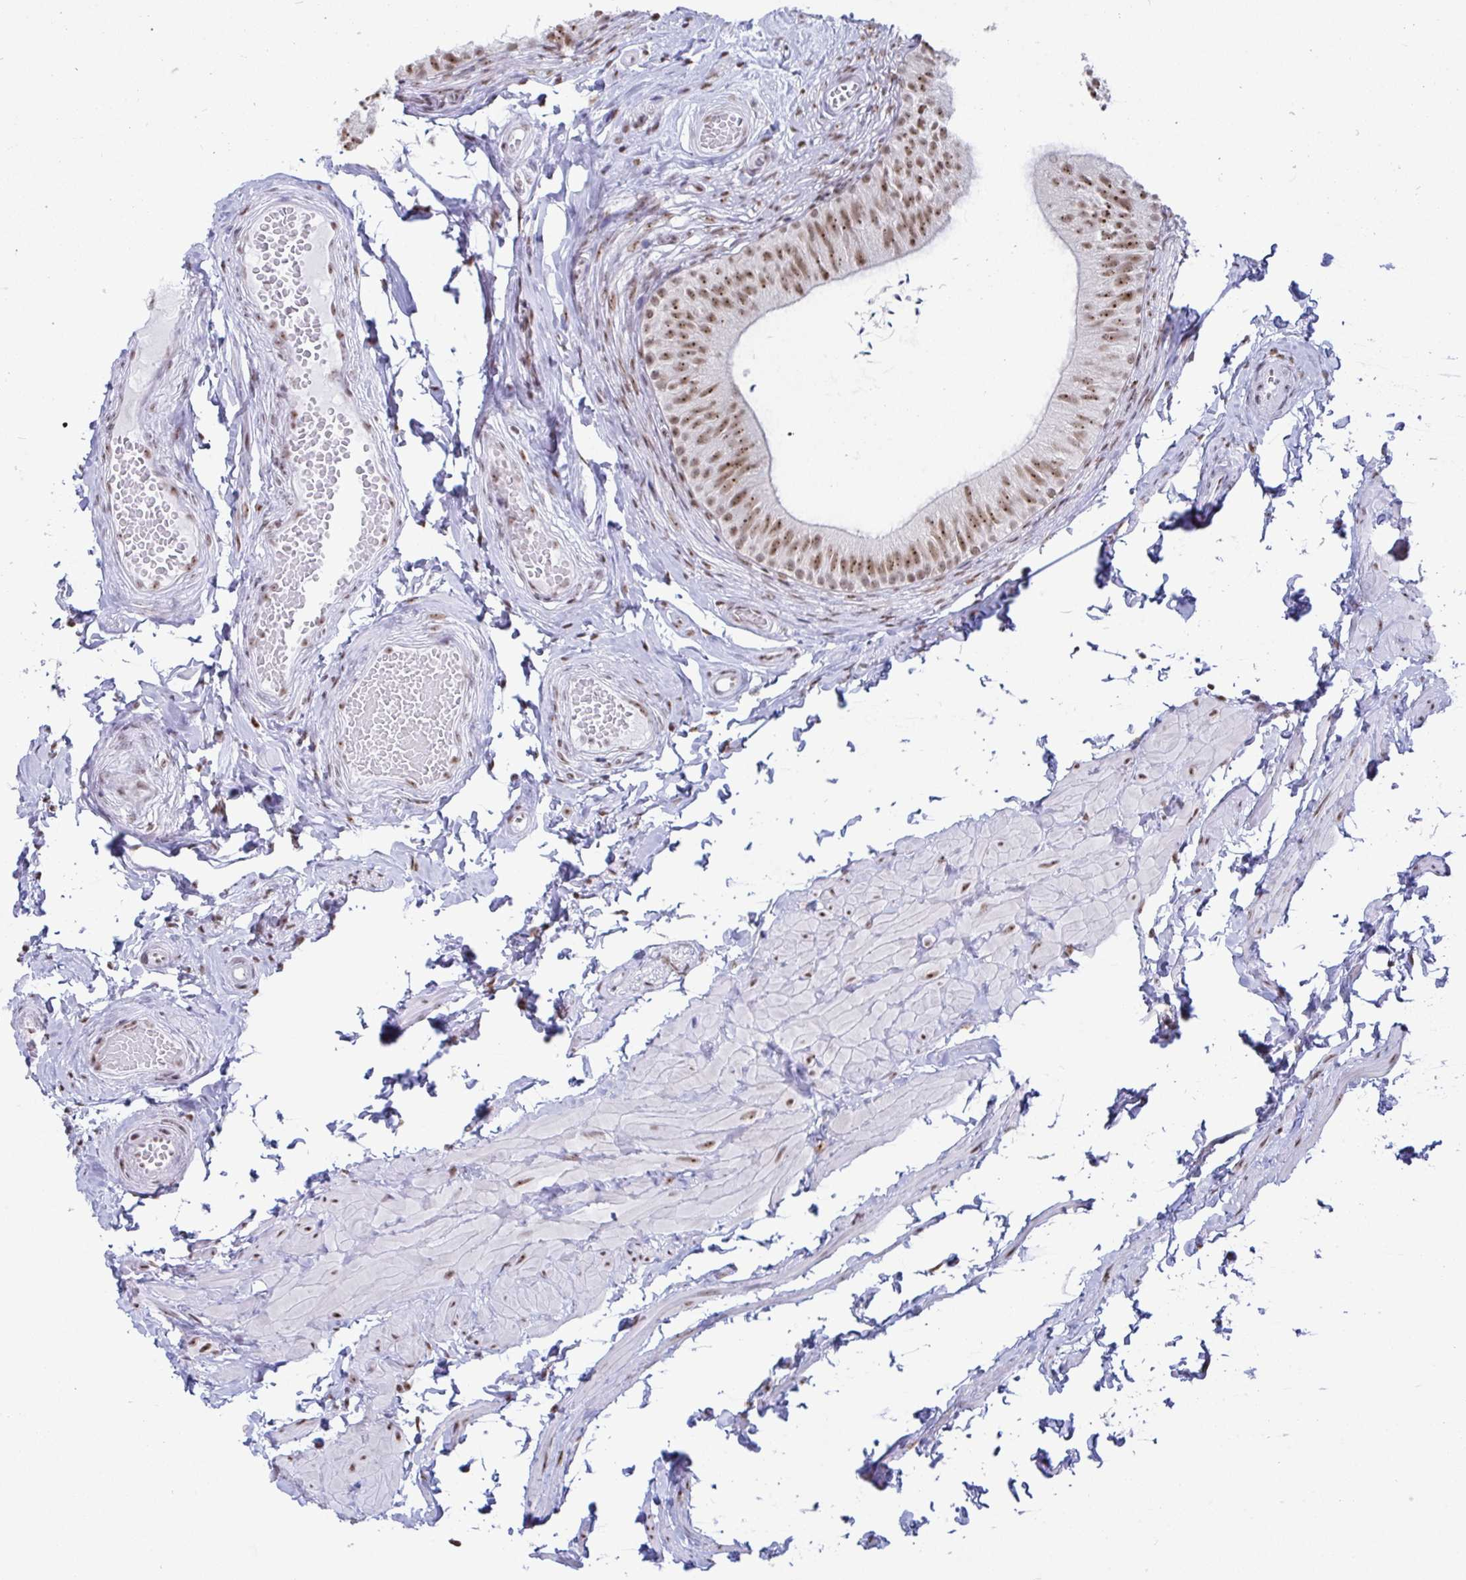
{"staining": {"intensity": "moderate", "quantity": ">75%", "location": "nuclear"}, "tissue": "epididymis", "cell_type": "Glandular cells", "image_type": "normal", "snomed": [{"axis": "morphology", "description": "Normal tissue, NOS"}, {"axis": "topography", "description": "Epididymis, spermatic cord, NOS"}, {"axis": "topography", "description": "Epididymis"}, {"axis": "topography", "description": "Peripheral nerve tissue"}], "caption": "Protein staining shows moderate nuclear staining in about >75% of glandular cells in benign epididymis.", "gene": "SUPT16H", "patient": {"sex": "male", "age": 29}}